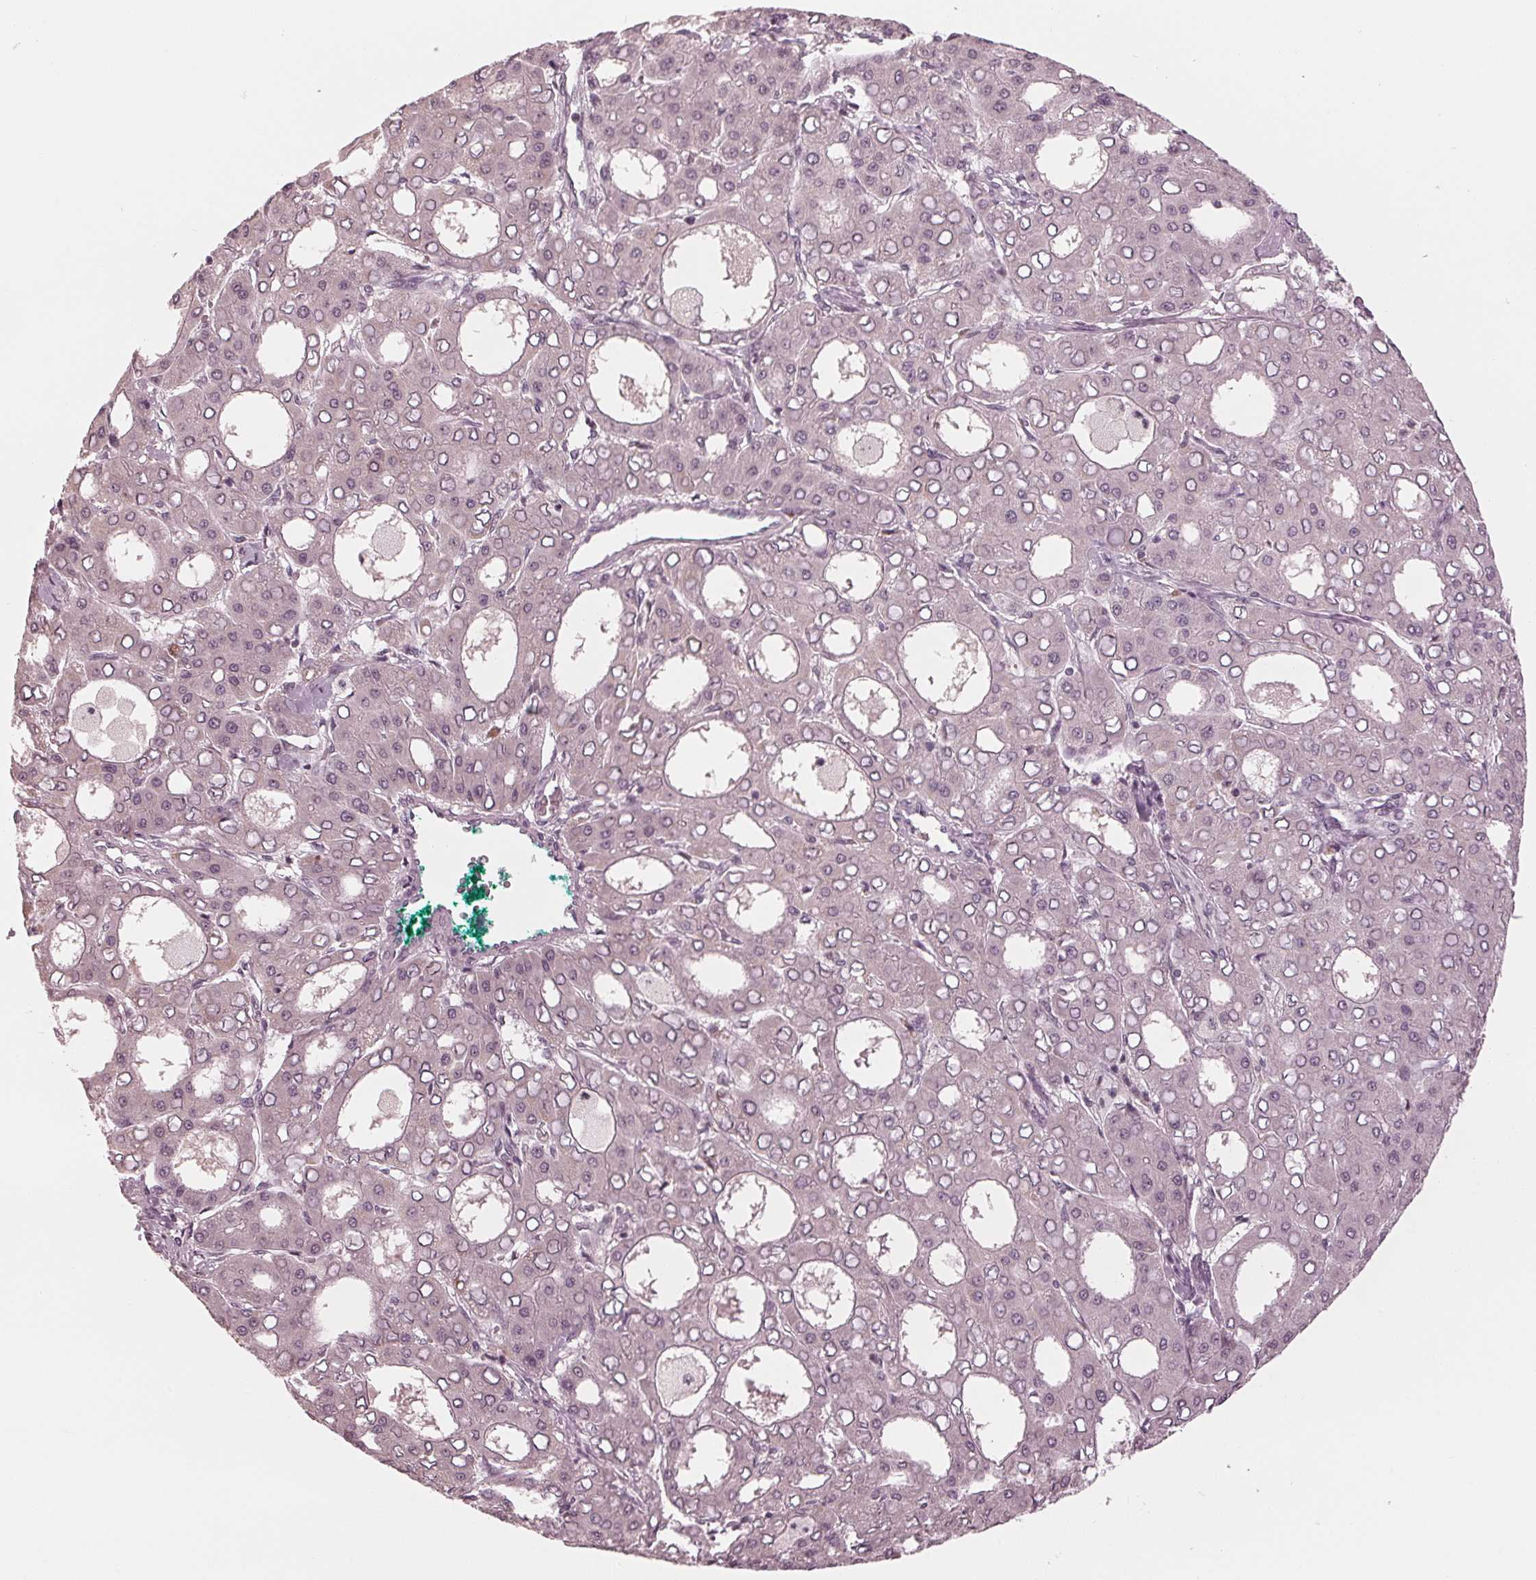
{"staining": {"intensity": "weak", "quantity": "<25%", "location": "nuclear"}, "tissue": "liver cancer", "cell_type": "Tumor cells", "image_type": "cancer", "snomed": [{"axis": "morphology", "description": "Carcinoma, Hepatocellular, NOS"}, {"axis": "topography", "description": "Liver"}], "caption": "The IHC photomicrograph has no significant expression in tumor cells of liver cancer (hepatocellular carcinoma) tissue. The staining is performed using DAB brown chromogen with nuclei counter-stained in using hematoxylin.", "gene": "SLX4", "patient": {"sex": "male", "age": 65}}